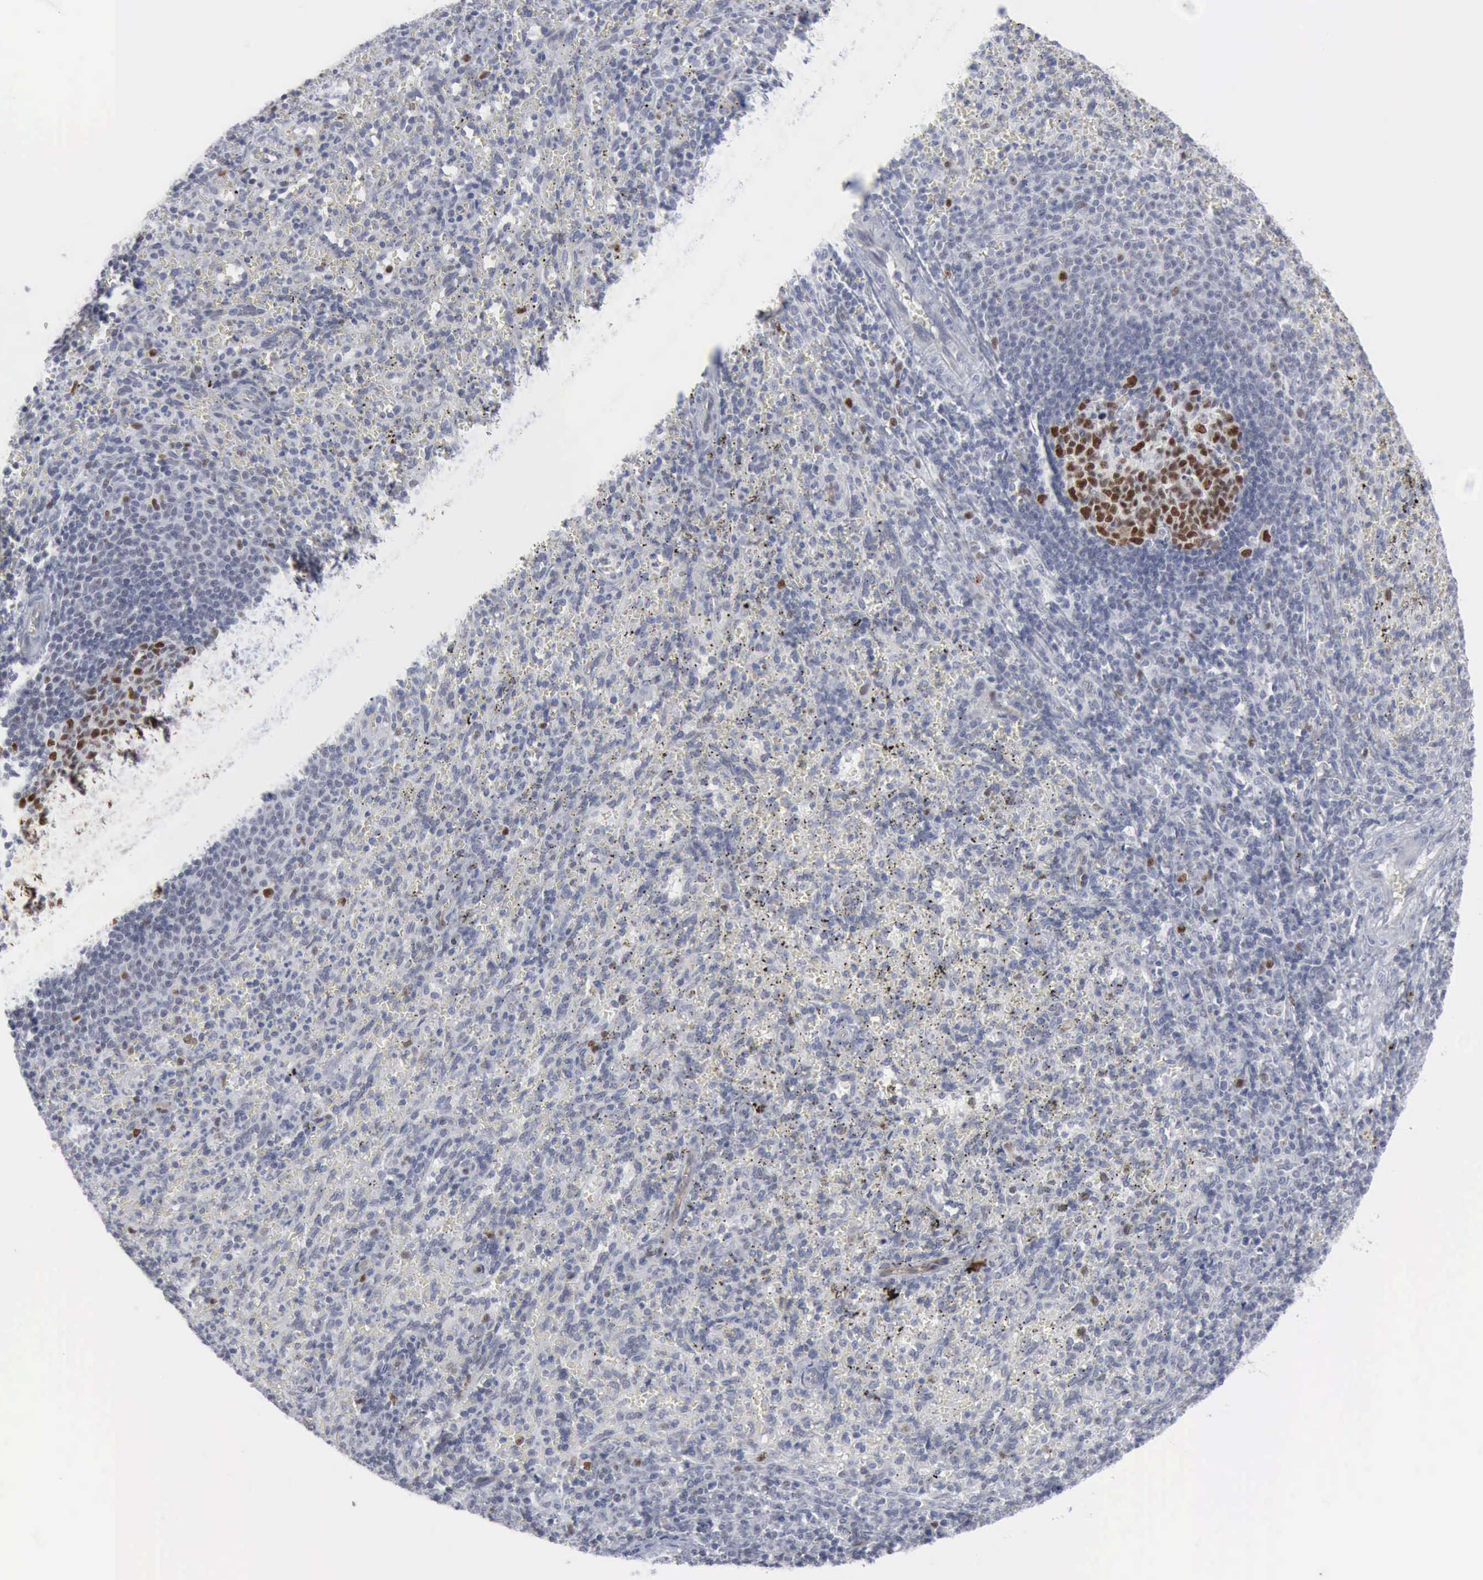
{"staining": {"intensity": "strong", "quantity": "<25%", "location": "nuclear"}, "tissue": "spleen", "cell_type": "Cells in red pulp", "image_type": "normal", "snomed": [{"axis": "morphology", "description": "Normal tissue, NOS"}, {"axis": "topography", "description": "Spleen"}], "caption": "Immunohistochemical staining of unremarkable human spleen reveals strong nuclear protein staining in about <25% of cells in red pulp. (brown staining indicates protein expression, while blue staining denotes nuclei).", "gene": "MCM5", "patient": {"sex": "female", "age": 10}}